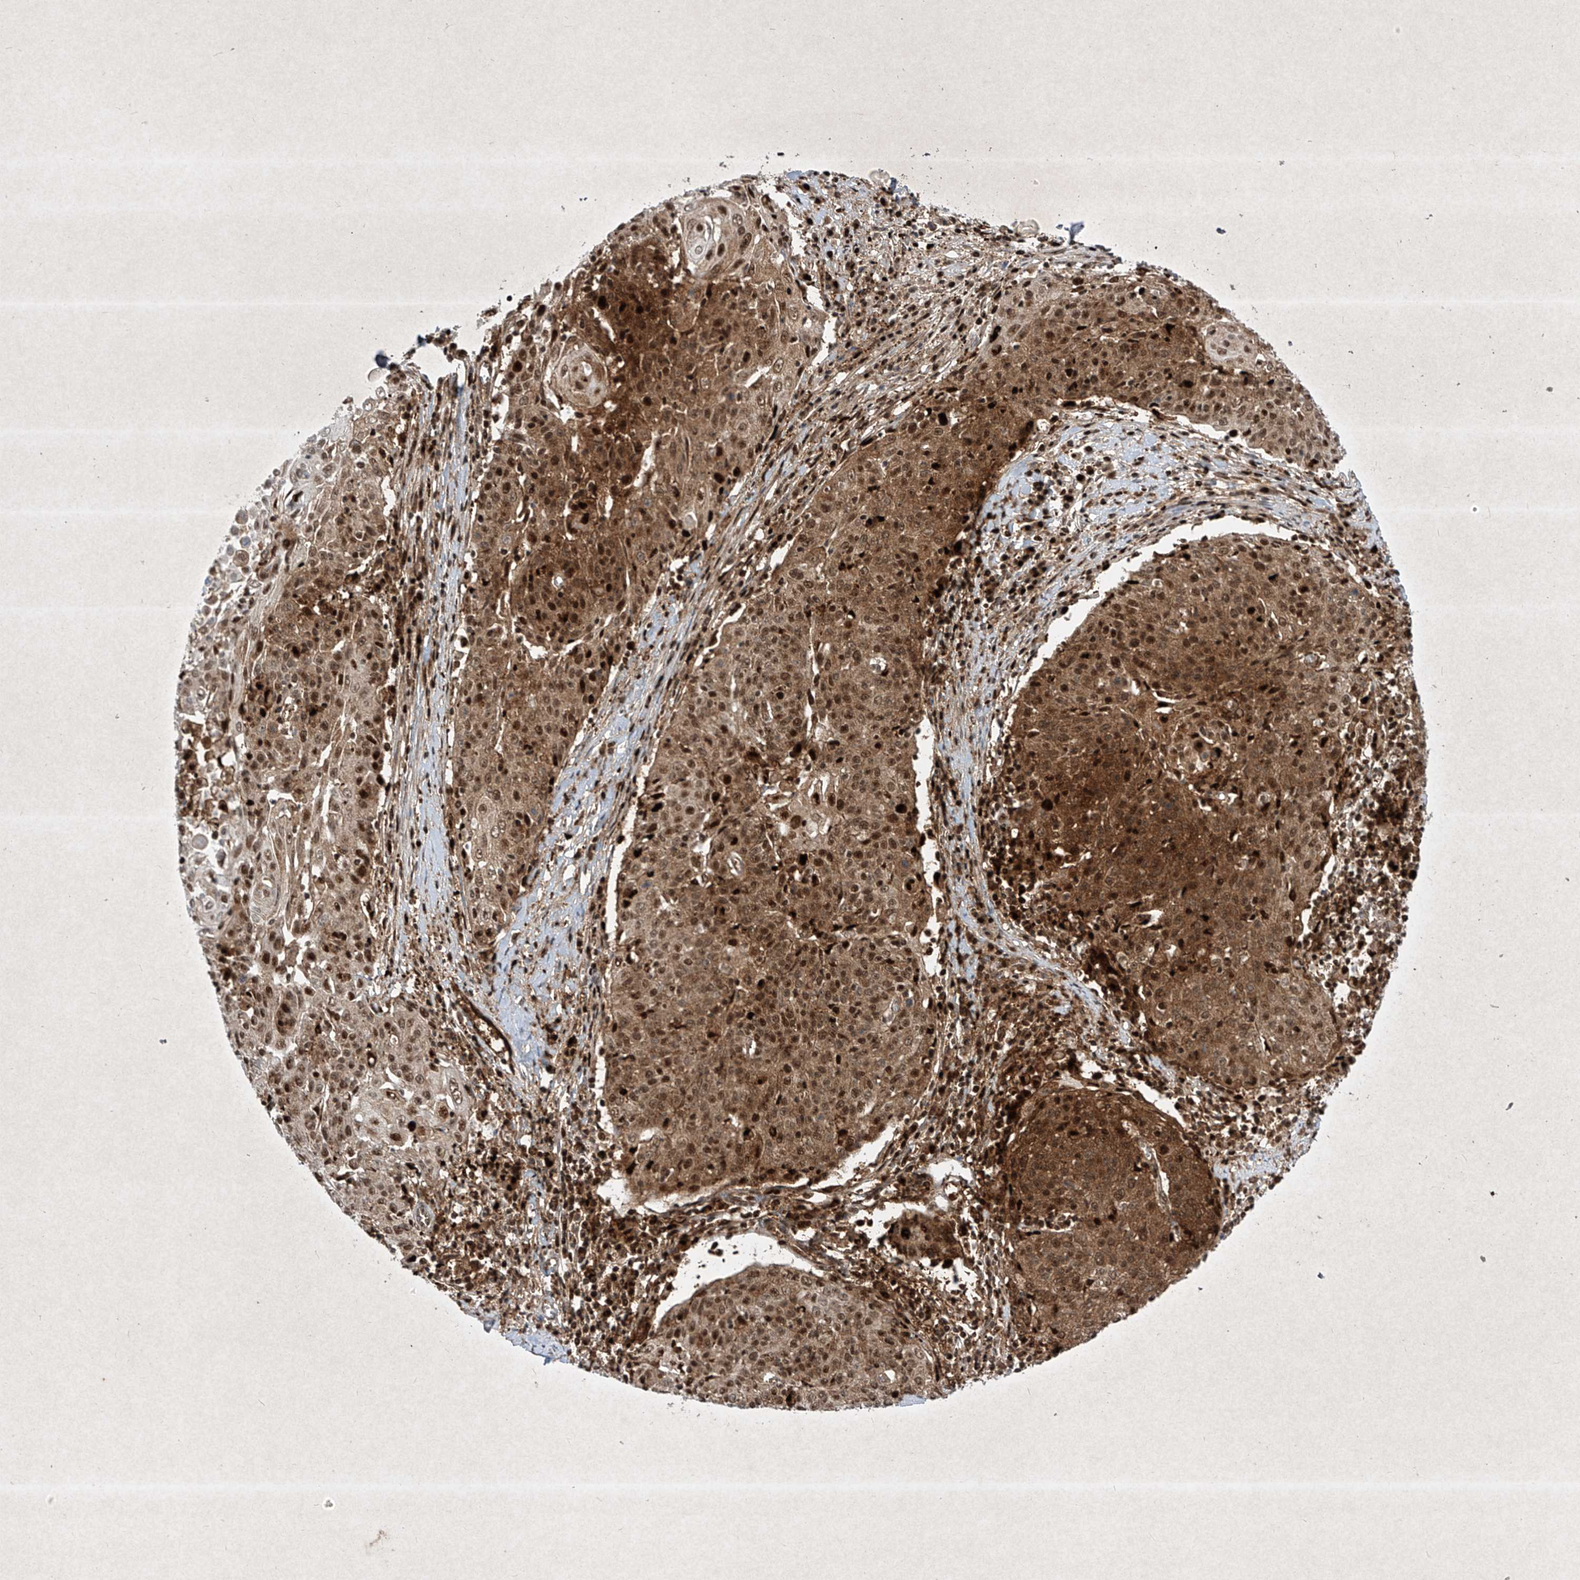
{"staining": {"intensity": "moderate", "quantity": ">75%", "location": "cytoplasmic/membranous,nuclear"}, "tissue": "cervical cancer", "cell_type": "Tumor cells", "image_type": "cancer", "snomed": [{"axis": "morphology", "description": "Squamous cell carcinoma, NOS"}, {"axis": "topography", "description": "Cervix"}], "caption": "Protein staining of squamous cell carcinoma (cervical) tissue shows moderate cytoplasmic/membranous and nuclear positivity in about >75% of tumor cells.", "gene": "PSMB10", "patient": {"sex": "female", "age": 48}}